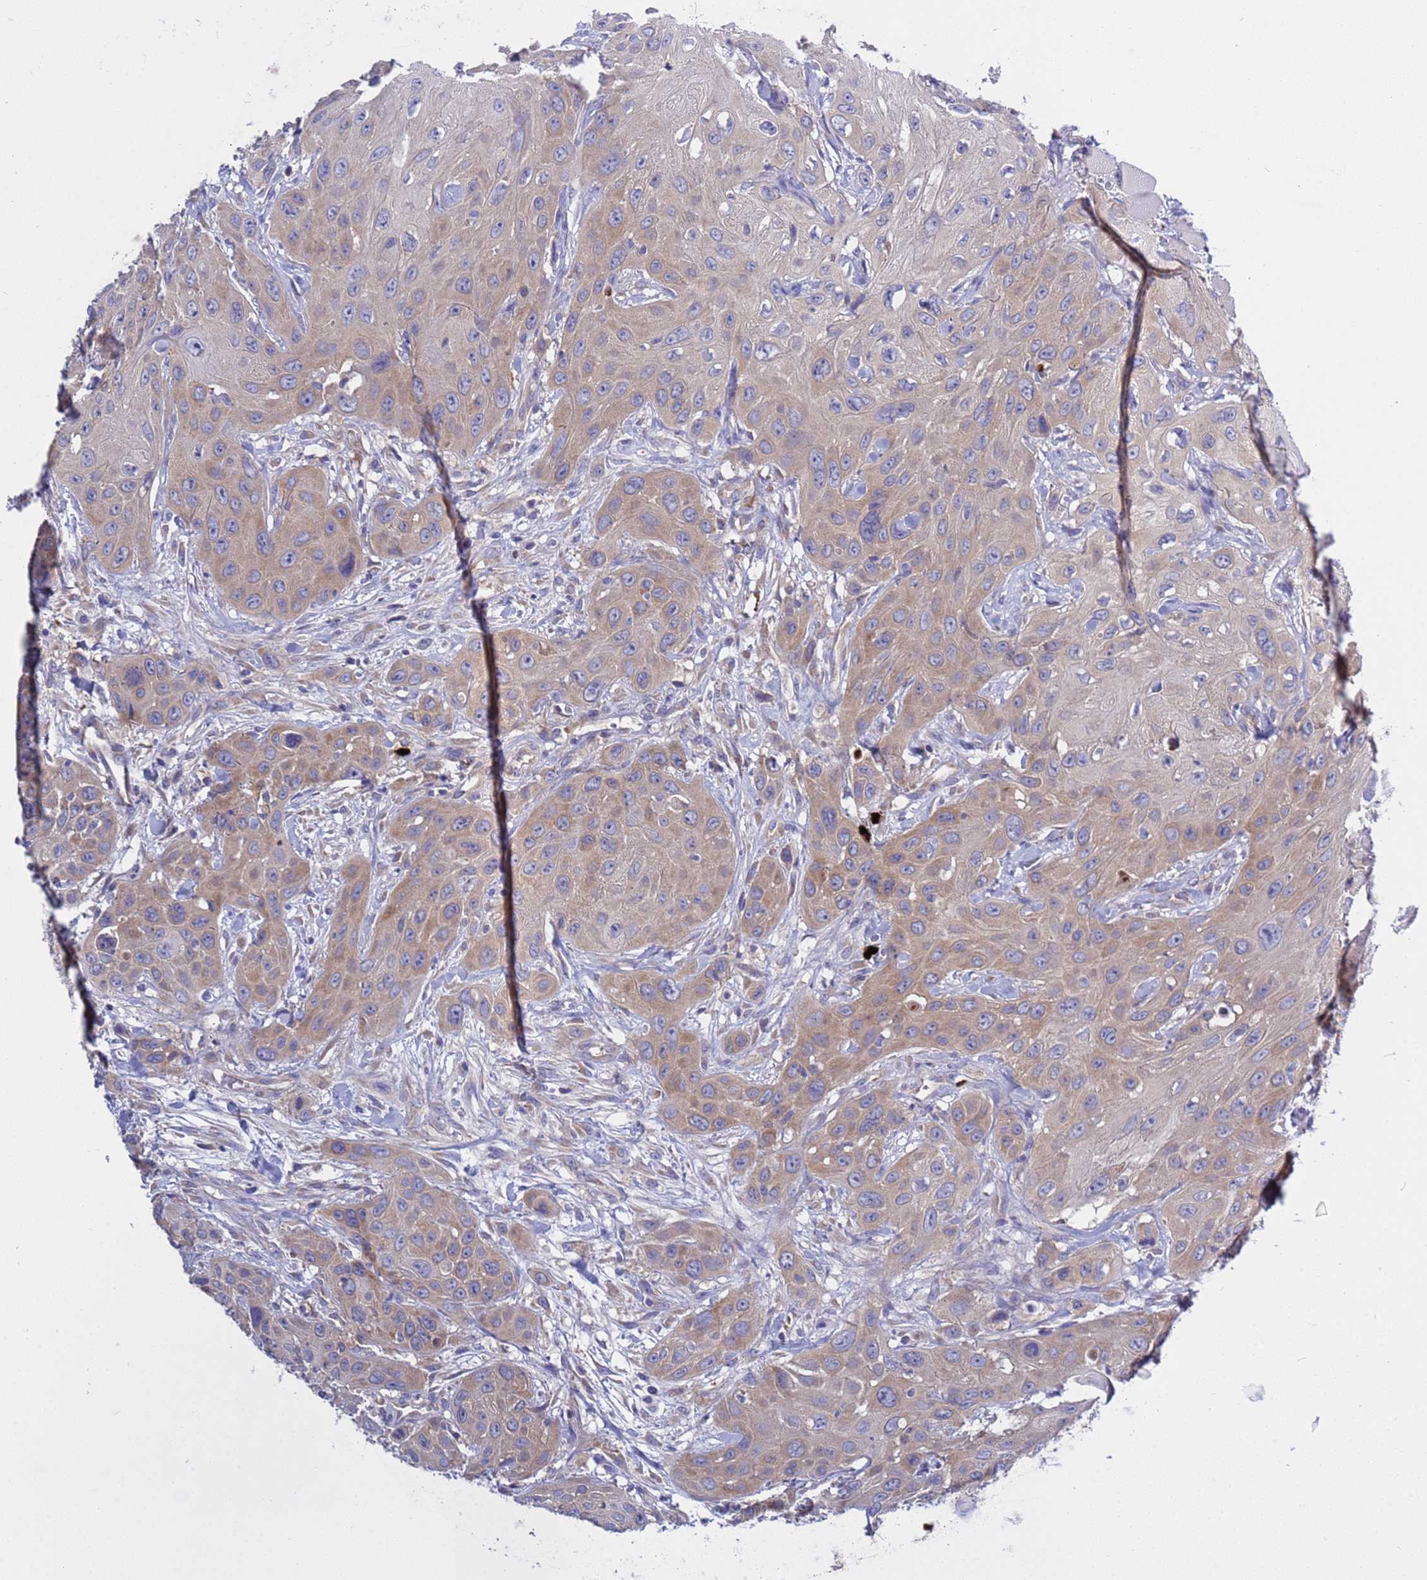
{"staining": {"intensity": "weak", "quantity": ">75%", "location": "cytoplasmic/membranous"}, "tissue": "head and neck cancer", "cell_type": "Tumor cells", "image_type": "cancer", "snomed": [{"axis": "morphology", "description": "Squamous cell carcinoma, NOS"}, {"axis": "topography", "description": "Head-Neck"}], "caption": "Immunohistochemistry (IHC) photomicrograph of head and neck squamous cell carcinoma stained for a protein (brown), which displays low levels of weak cytoplasmic/membranous positivity in about >75% of tumor cells.", "gene": "RC3H2", "patient": {"sex": "male", "age": 81}}